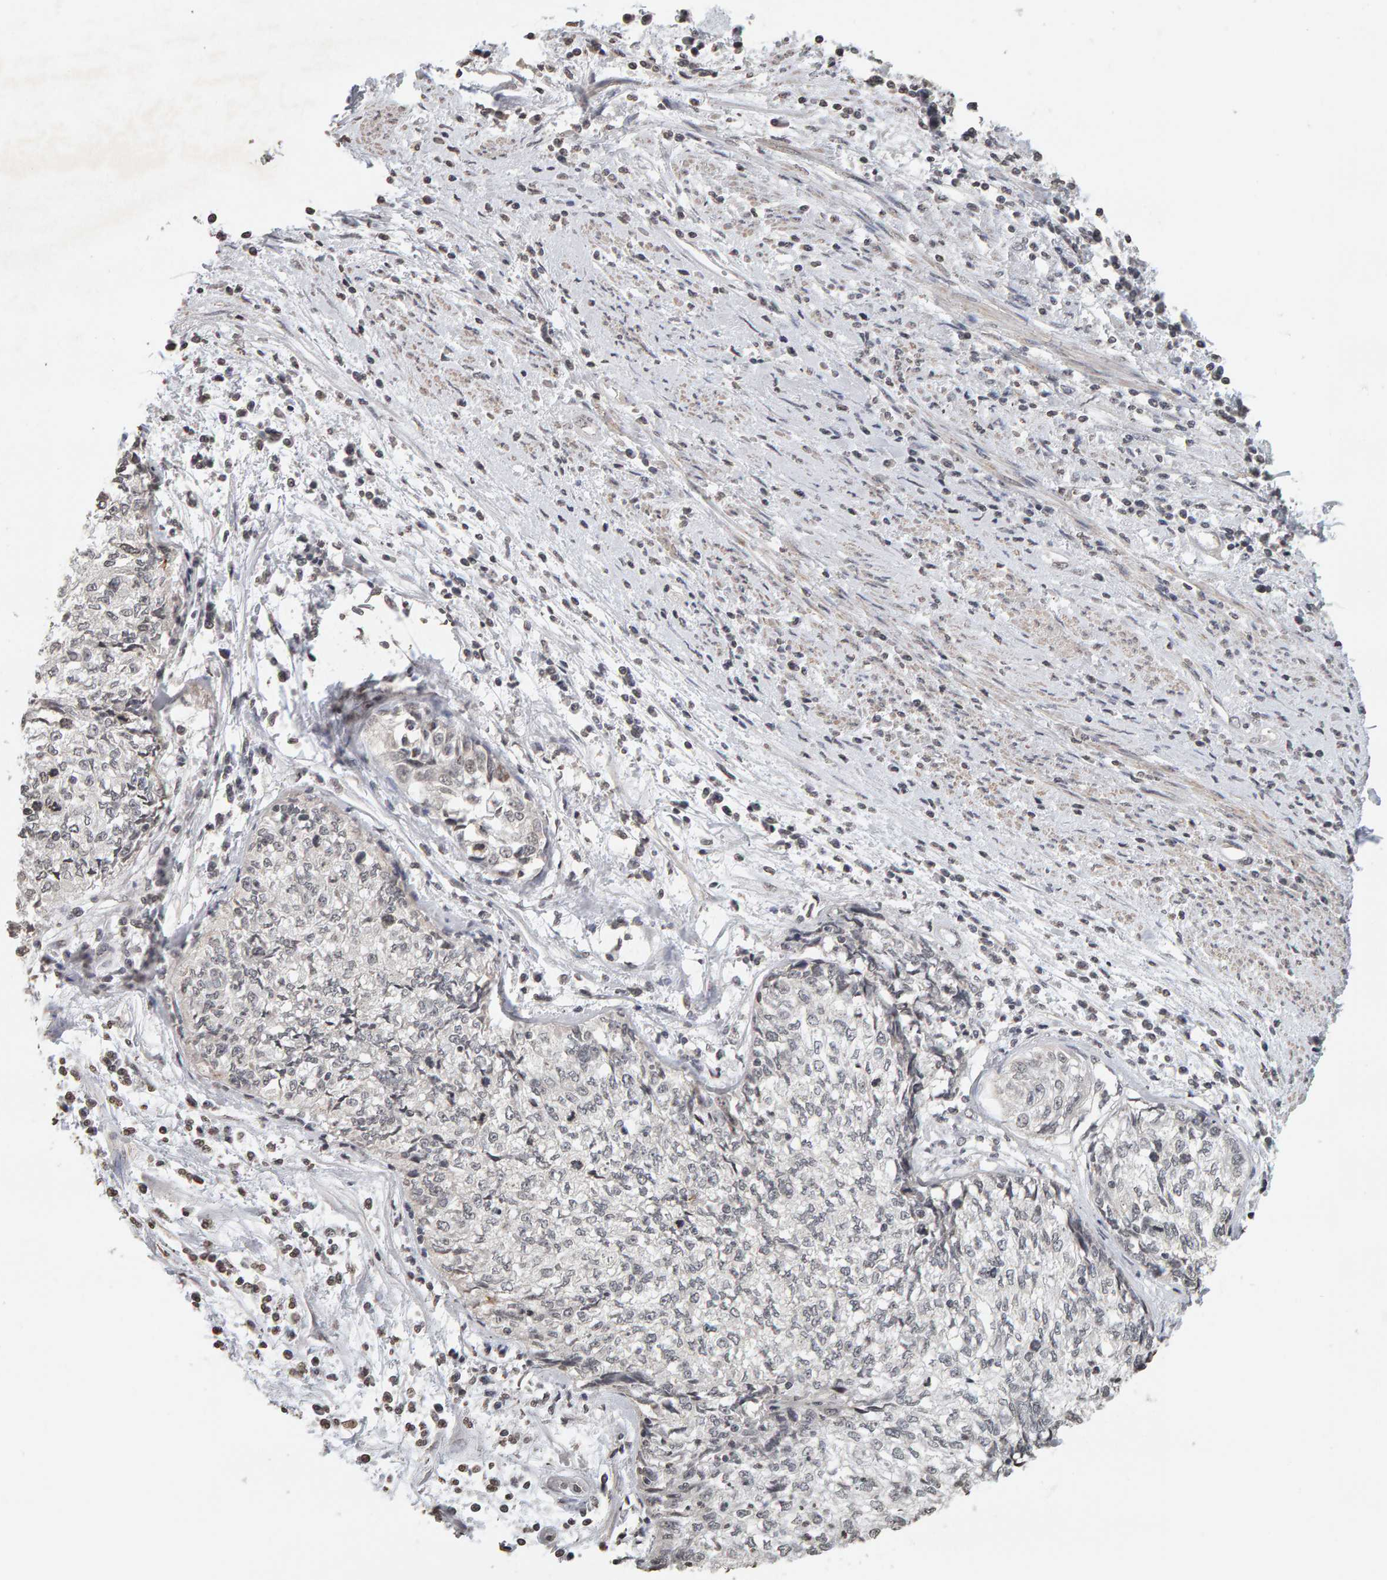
{"staining": {"intensity": "negative", "quantity": "none", "location": "none"}, "tissue": "cervical cancer", "cell_type": "Tumor cells", "image_type": "cancer", "snomed": [{"axis": "morphology", "description": "Squamous cell carcinoma, NOS"}, {"axis": "topography", "description": "Cervix"}], "caption": "A histopathology image of cervical cancer (squamous cell carcinoma) stained for a protein shows no brown staining in tumor cells. (Brightfield microscopy of DAB (3,3'-diaminobenzidine) immunohistochemistry at high magnification).", "gene": "AFF4", "patient": {"sex": "female", "age": 57}}